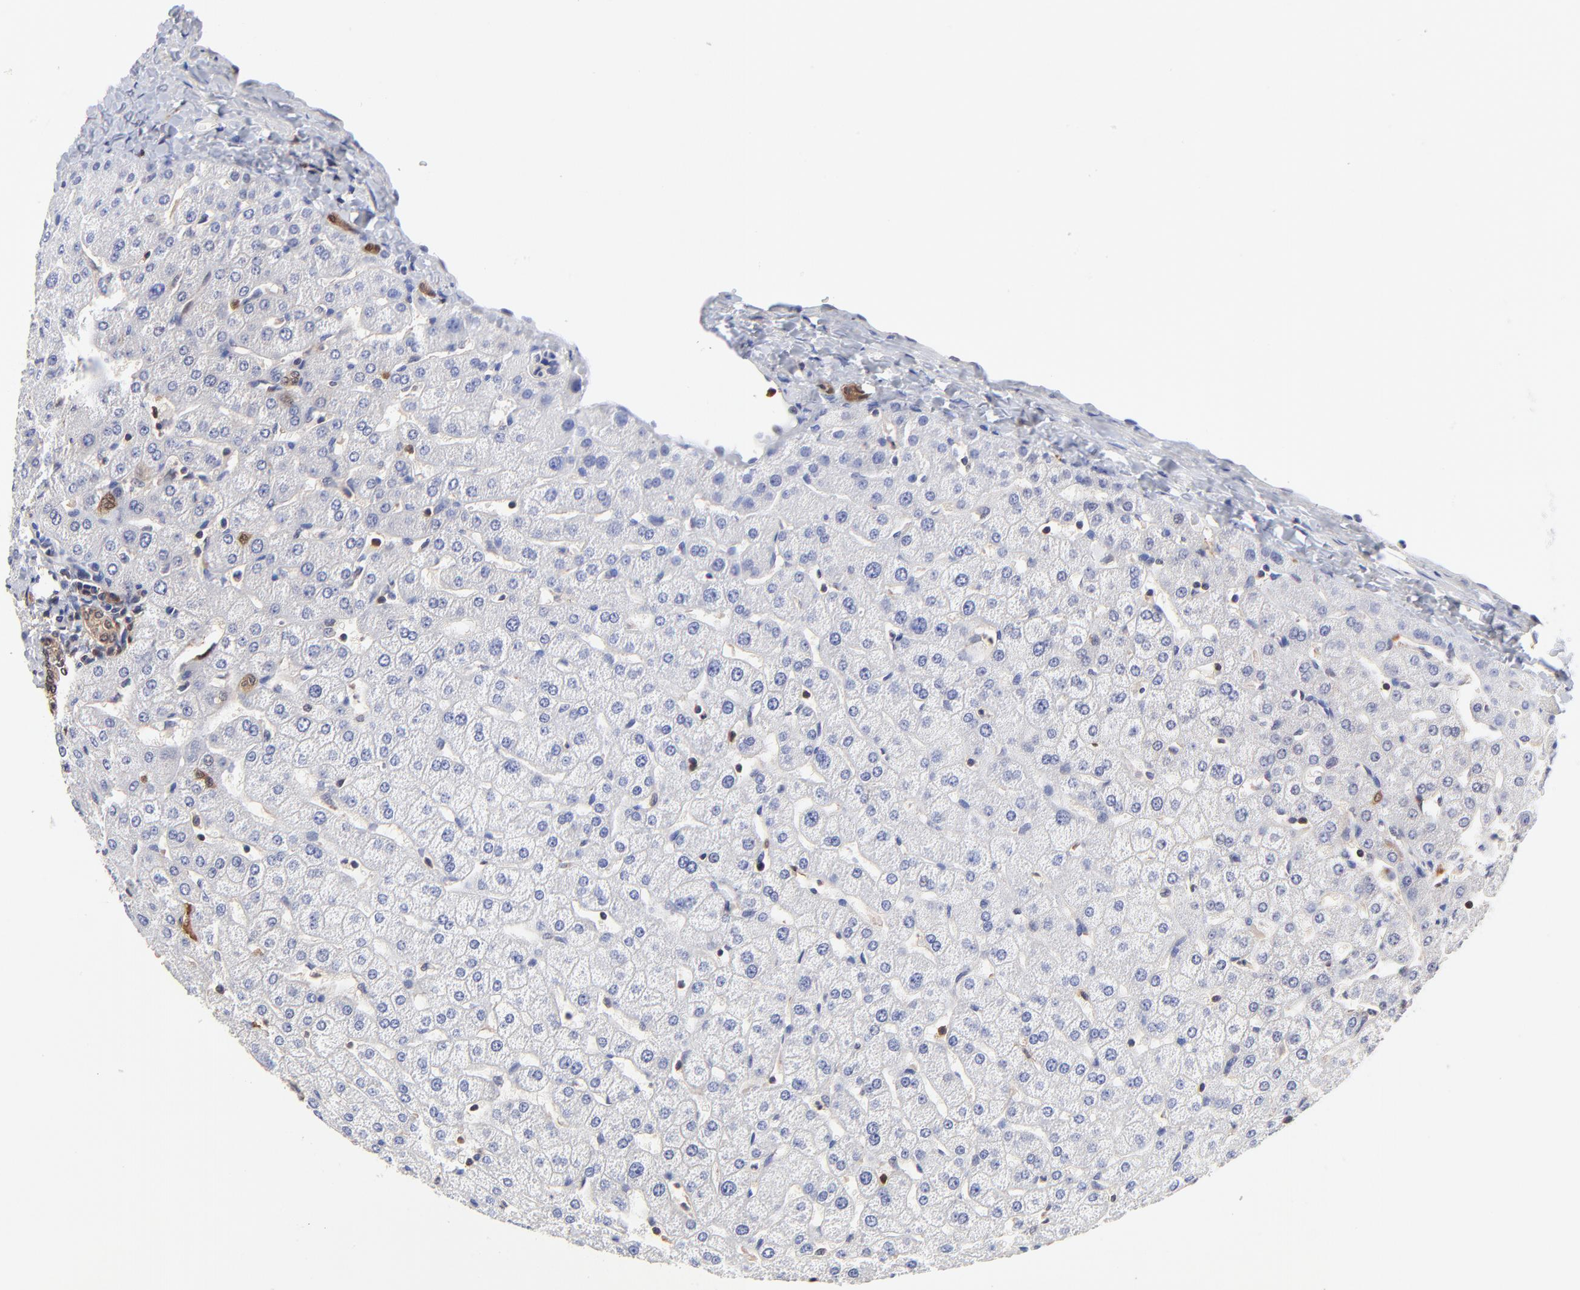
{"staining": {"intensity": "moderate", "quantity": "25%-75%", "location": "cytoplasmic/membranous"}, "tissue": "liver", "cell_type": "Cholangiocytes", "image_type": "normal", "snomed": [{"axis": "morphology", "description": "Normal tissue, NOS"}, {"axis": "morphology", "description": "Fibrosis, NOS"}, {"axis": "topography", "description": "Liver"}], "caption": "This image reveals immunohistochemistry (IHC) staining of unremarkable human liver, with medium moderate cytoplasmic/membranous staining in about 25%-75% of cholangiocytes.", "gene": "DCTPP1", "patient": {"sex": "female", "age": 29}}